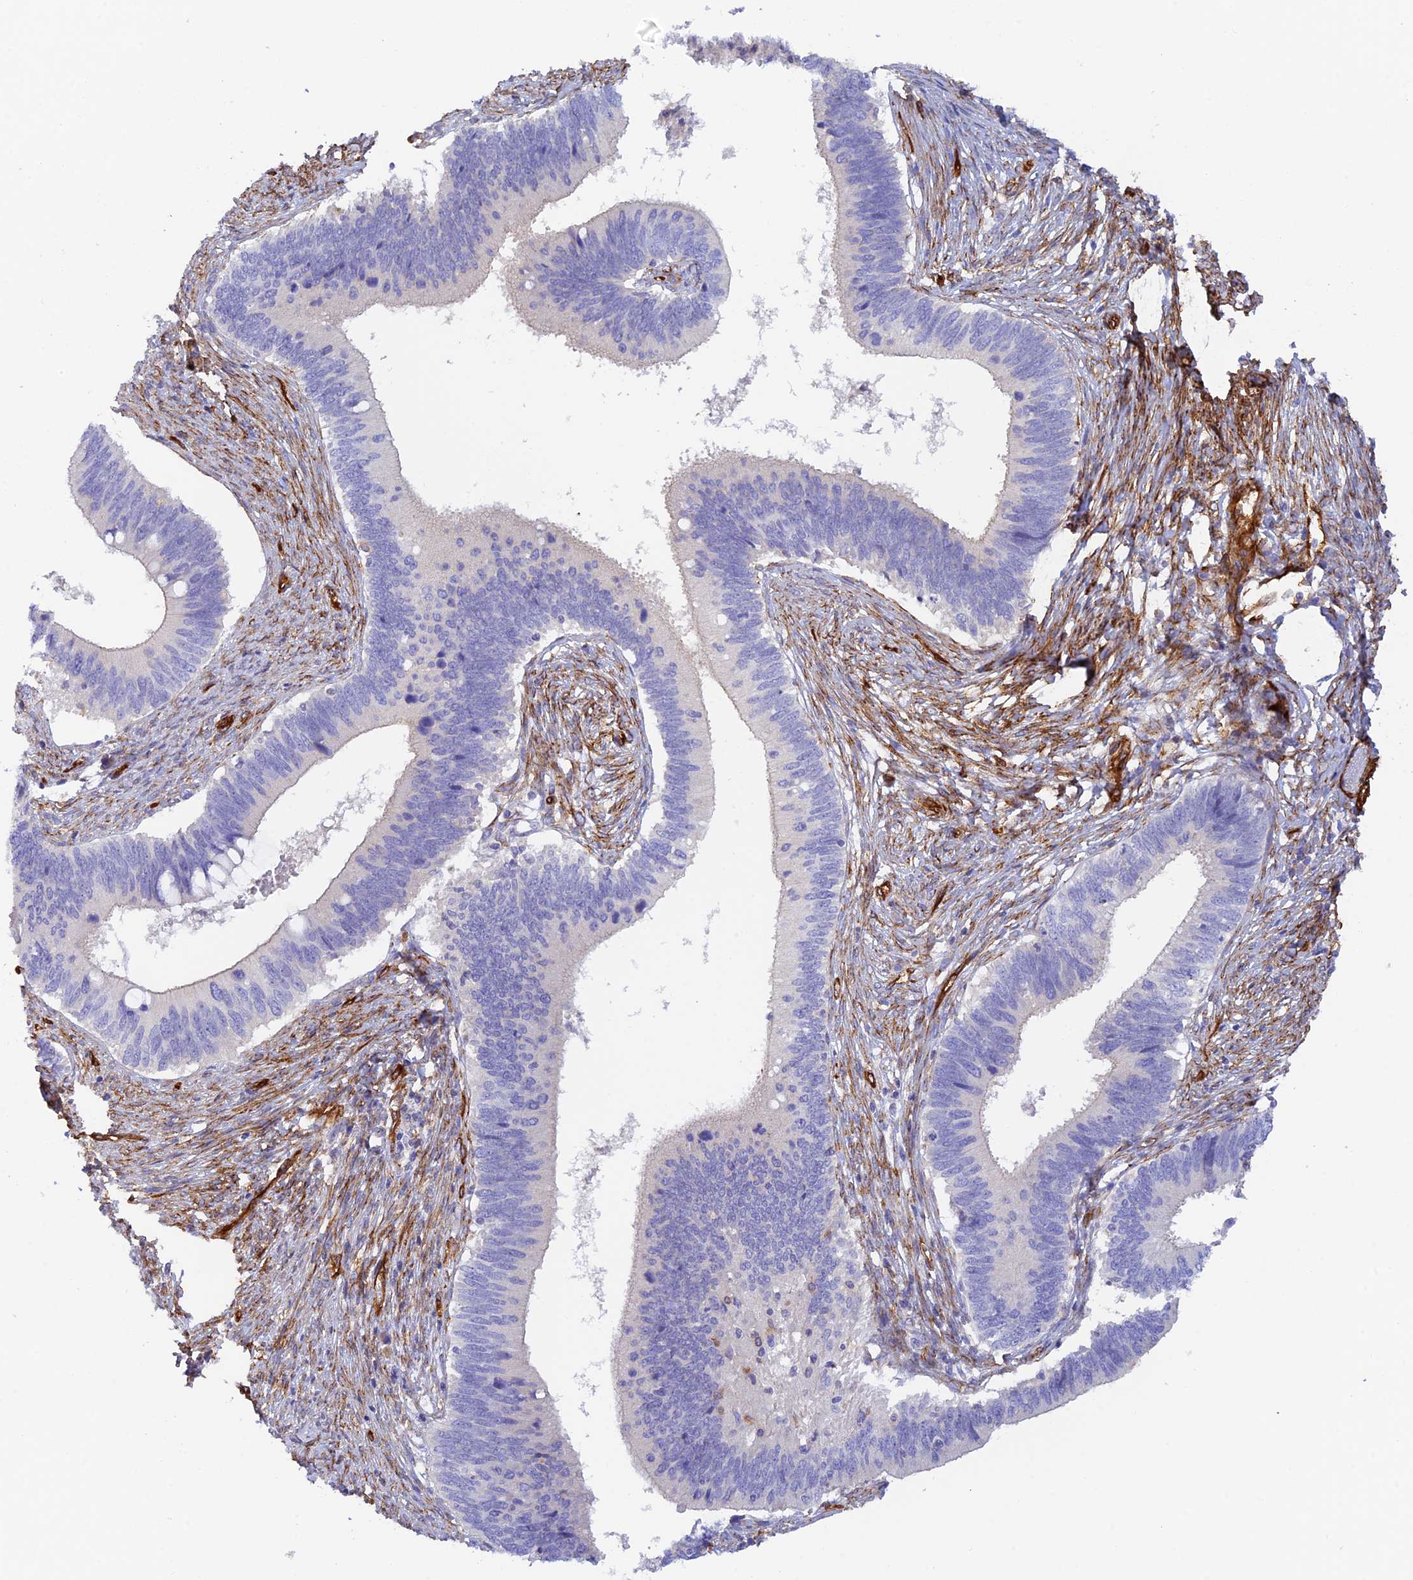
{"staining": {"intensity": "negative", "quantity": "none", "location": "none"}, "tissue": "cervical cancer", "cell_type": "Tumor cells", "image_type": "cancer", "snomed": [{"axis": "morphology", "description": "Adenocarcinoma, NOS"}, {"axis": "topography", "description": "Cervix"}], "caption": "DAB immunohistochemical staining of human cervical adenocarcinoma displays no significant expression in tumor cells.", "gene": "MYO9A", "patient": {"sex": "female", "age": 42}}